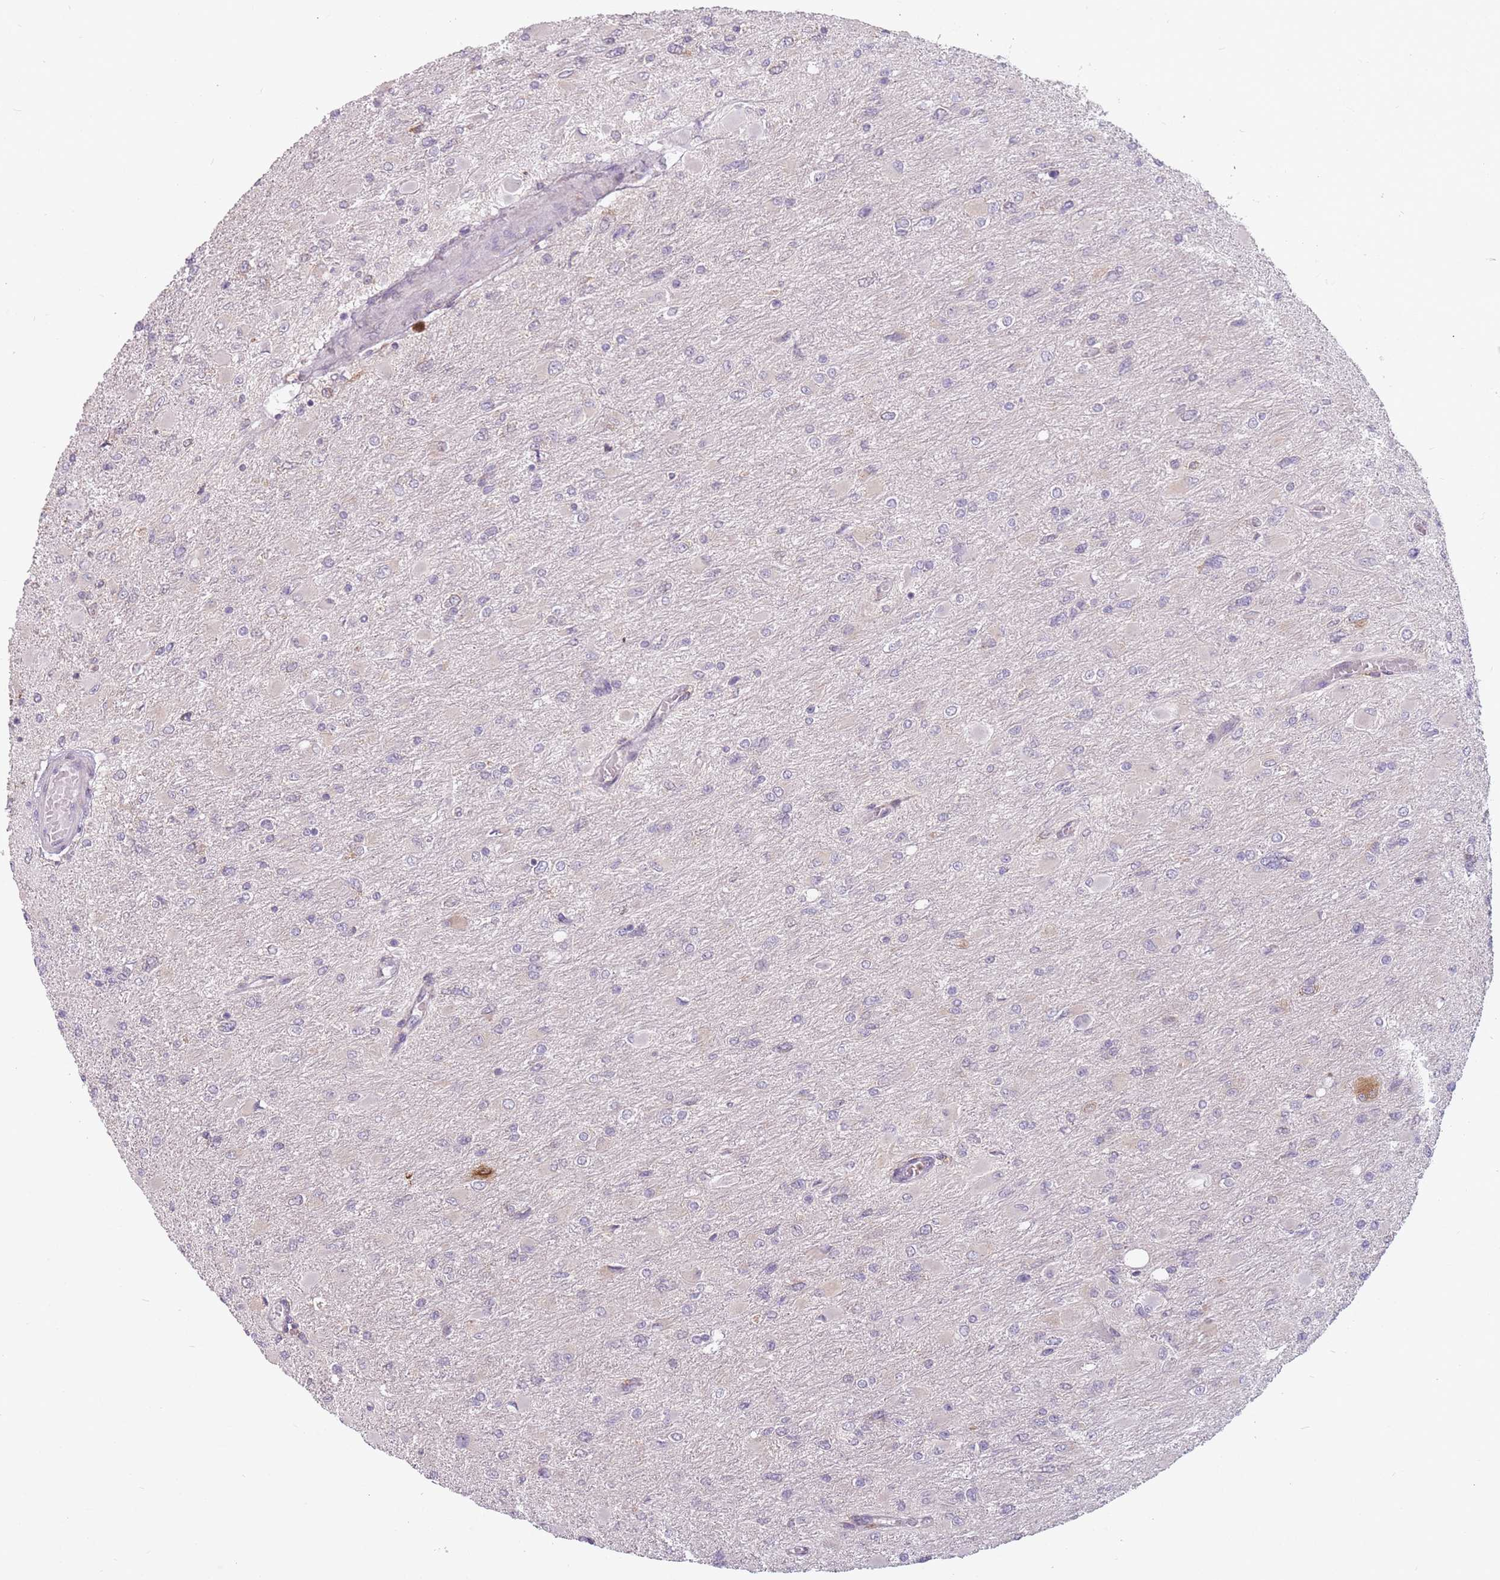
{"staining": {"intensity": "negative", "quantity": "none", "location": "none"}, "tissue": "glioma", "cell_type": "Tumor cells", "image_type": "cancer", "snomed": [{"axis": "morphology", "description": "Glioma, malignant, High grade"}, {"axis": "topography", "description": "Cerebral cortex"}], "caption": "High magnification brightfield microscopy of glioma stained with DAB (3,3'-diaminobenzidine) (brown) and counterstained with hematoxylin (blue): tumor cells show no significant positivity.", "gene": "RPS9", "patient": {"sex": "female", "age": 36}}